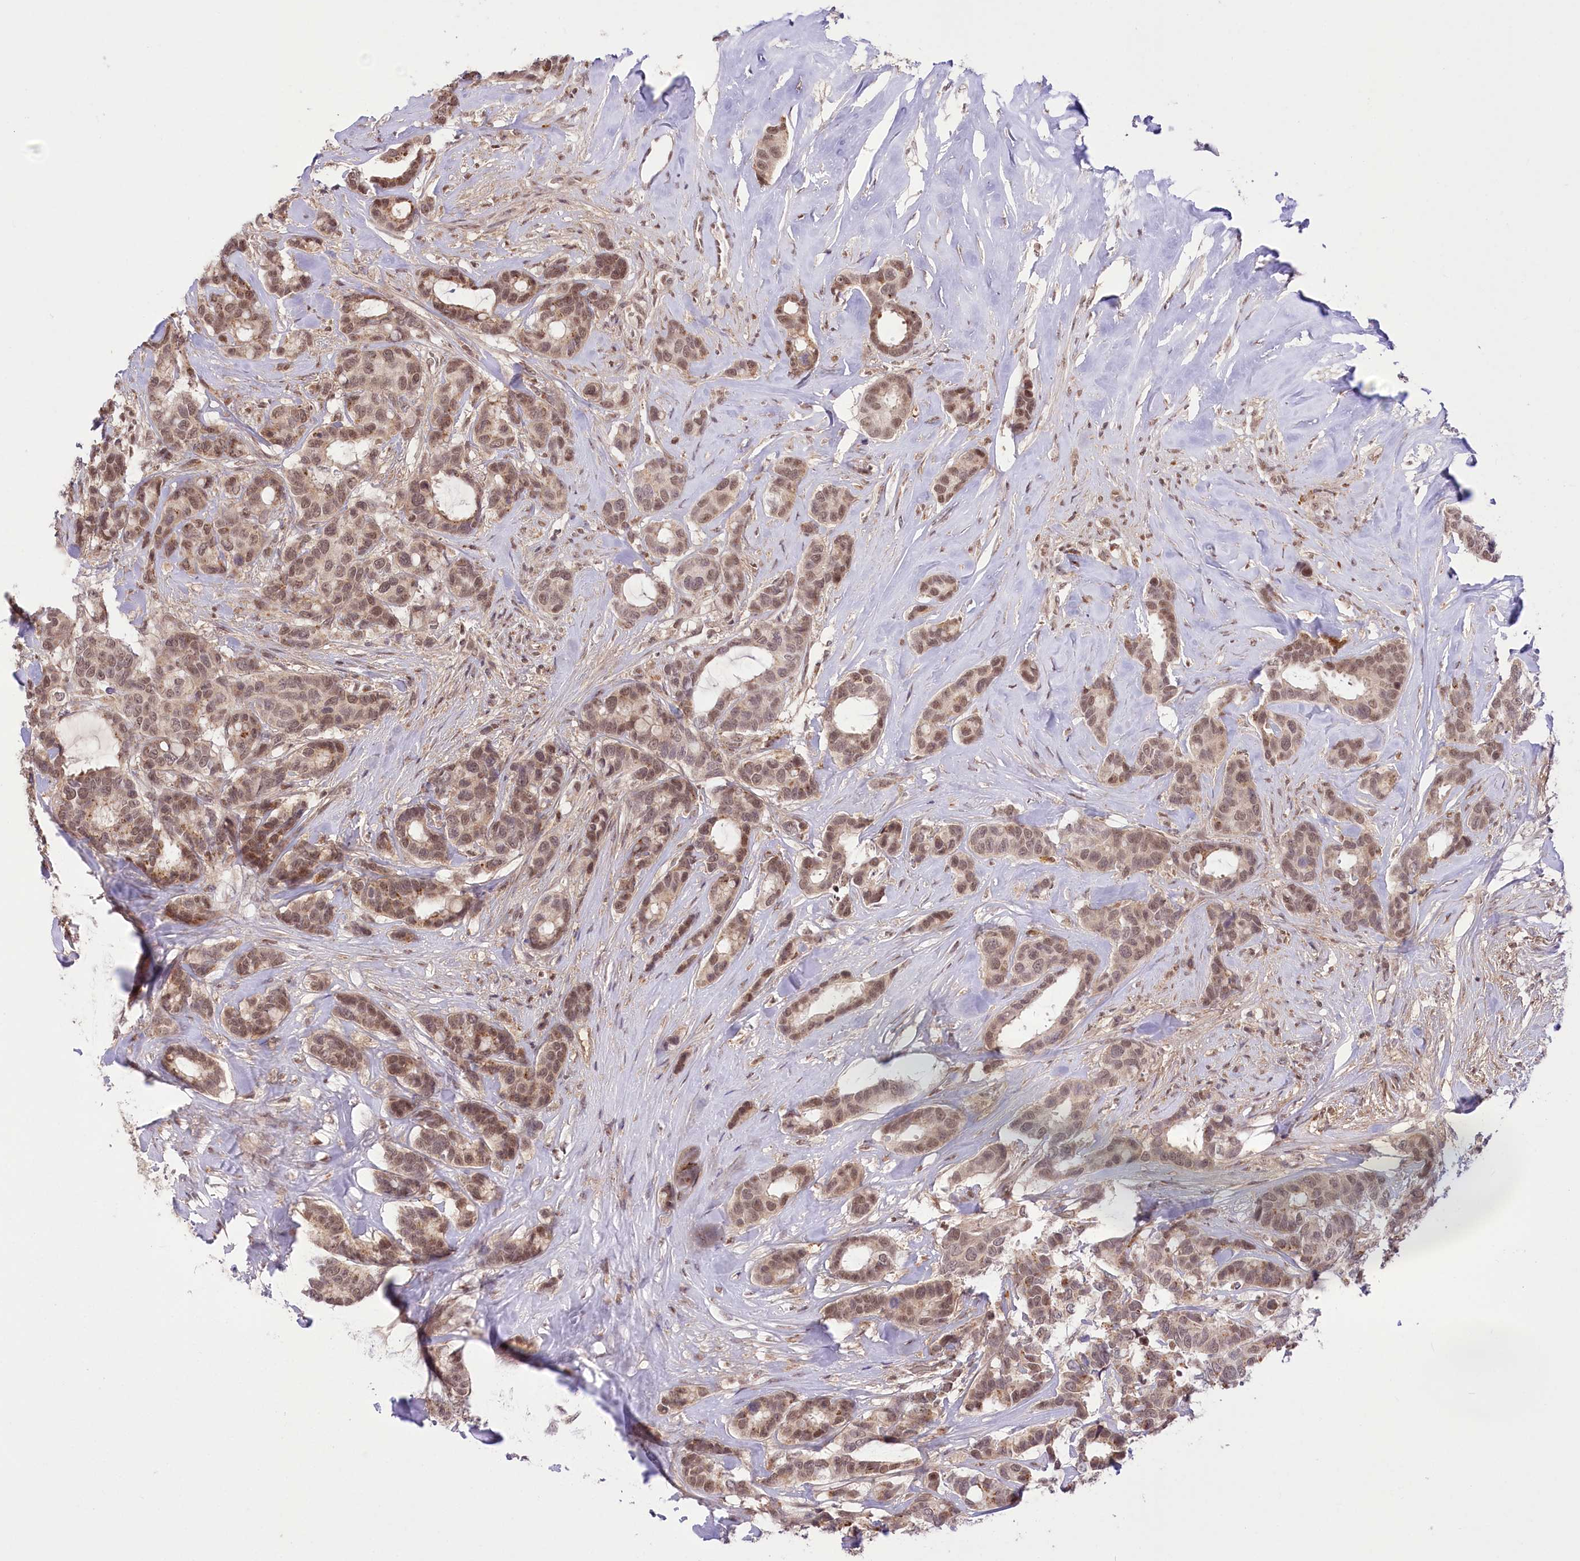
{"staining": {"intensity": "moderate", "quantity": ">75%", "location": "nuclear"}, "tissue": "breast cancer", "cell_type": "Tumor cells", "image_type": "cancer", "snomed": [{"axis": "morphology", "description": "Duct carcinoma"}, {"axis": "topography", "description": "Breast"}], "caption": "Human breast cancer (invasive ductal carcinoma) stained with a brown dye displays moderate nuclear positive positivity in approximately >75% of tumor cells.", "gene": "ZMAT2", "patient": {"sex": "female", "age": 87}}